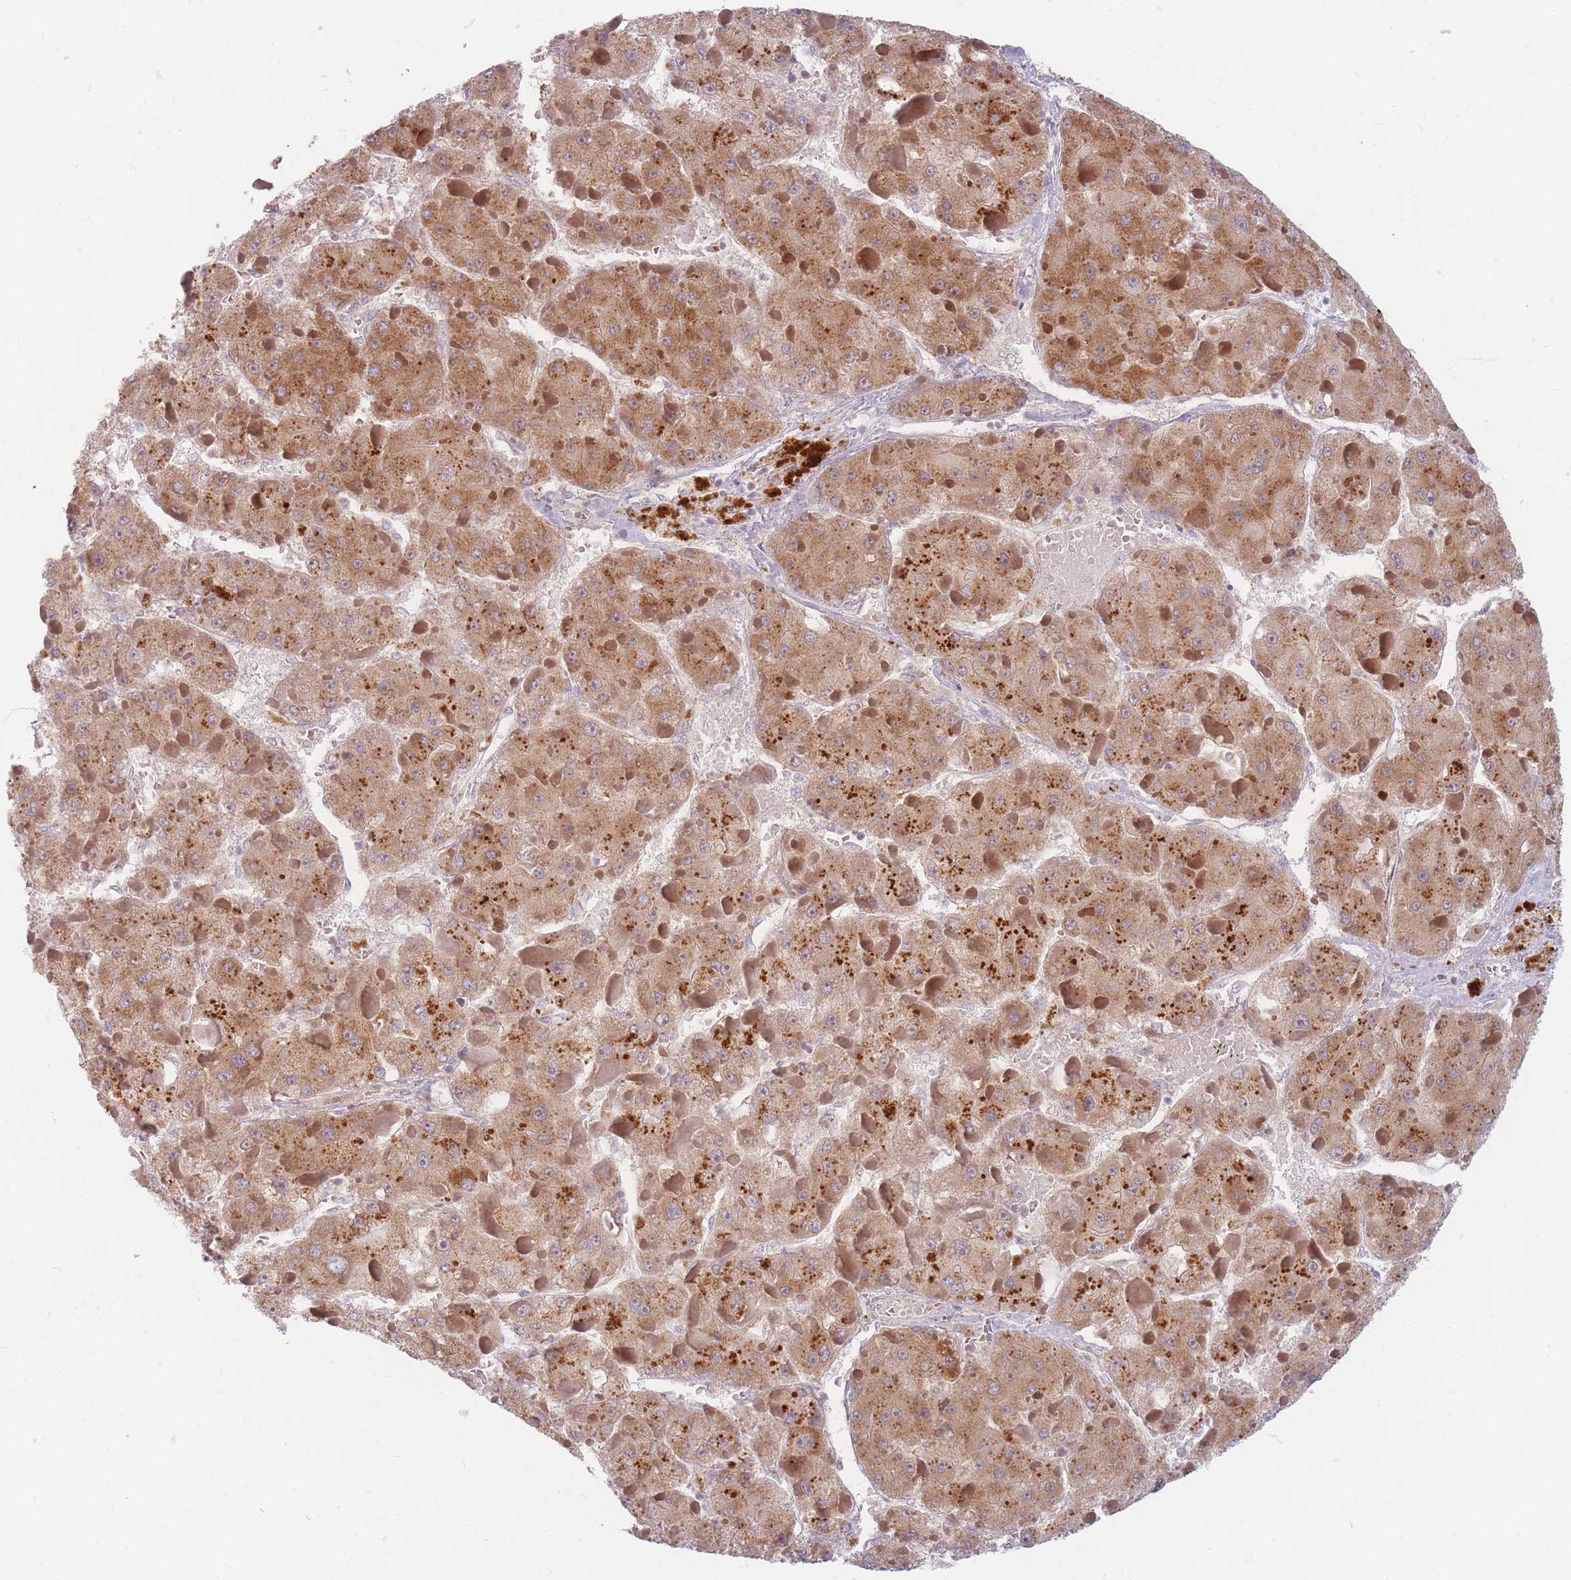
{"staining": {"intensity": "moderate", "quantity": ">75%", "location": "cytoplasmic/membranous"}, "tissue": "liver cancer", "cell_type": "Tumor cells", "image_type": "cancer", "snomed": [{"axis": "morphology", "description": "Carcinoma, Hepatocellular, NOS"}, {"axis": "topography", "description": "Liver"}], "caption": "About >75% of tumor cells in liver hepatocellular carcinoma exhibit moderate cytoplasmic/membranous protein positivity as visualized by brown immunohistochemical staining.", "gene": "CHCHD7", "patient": {"sex": "female", "age": 73}}